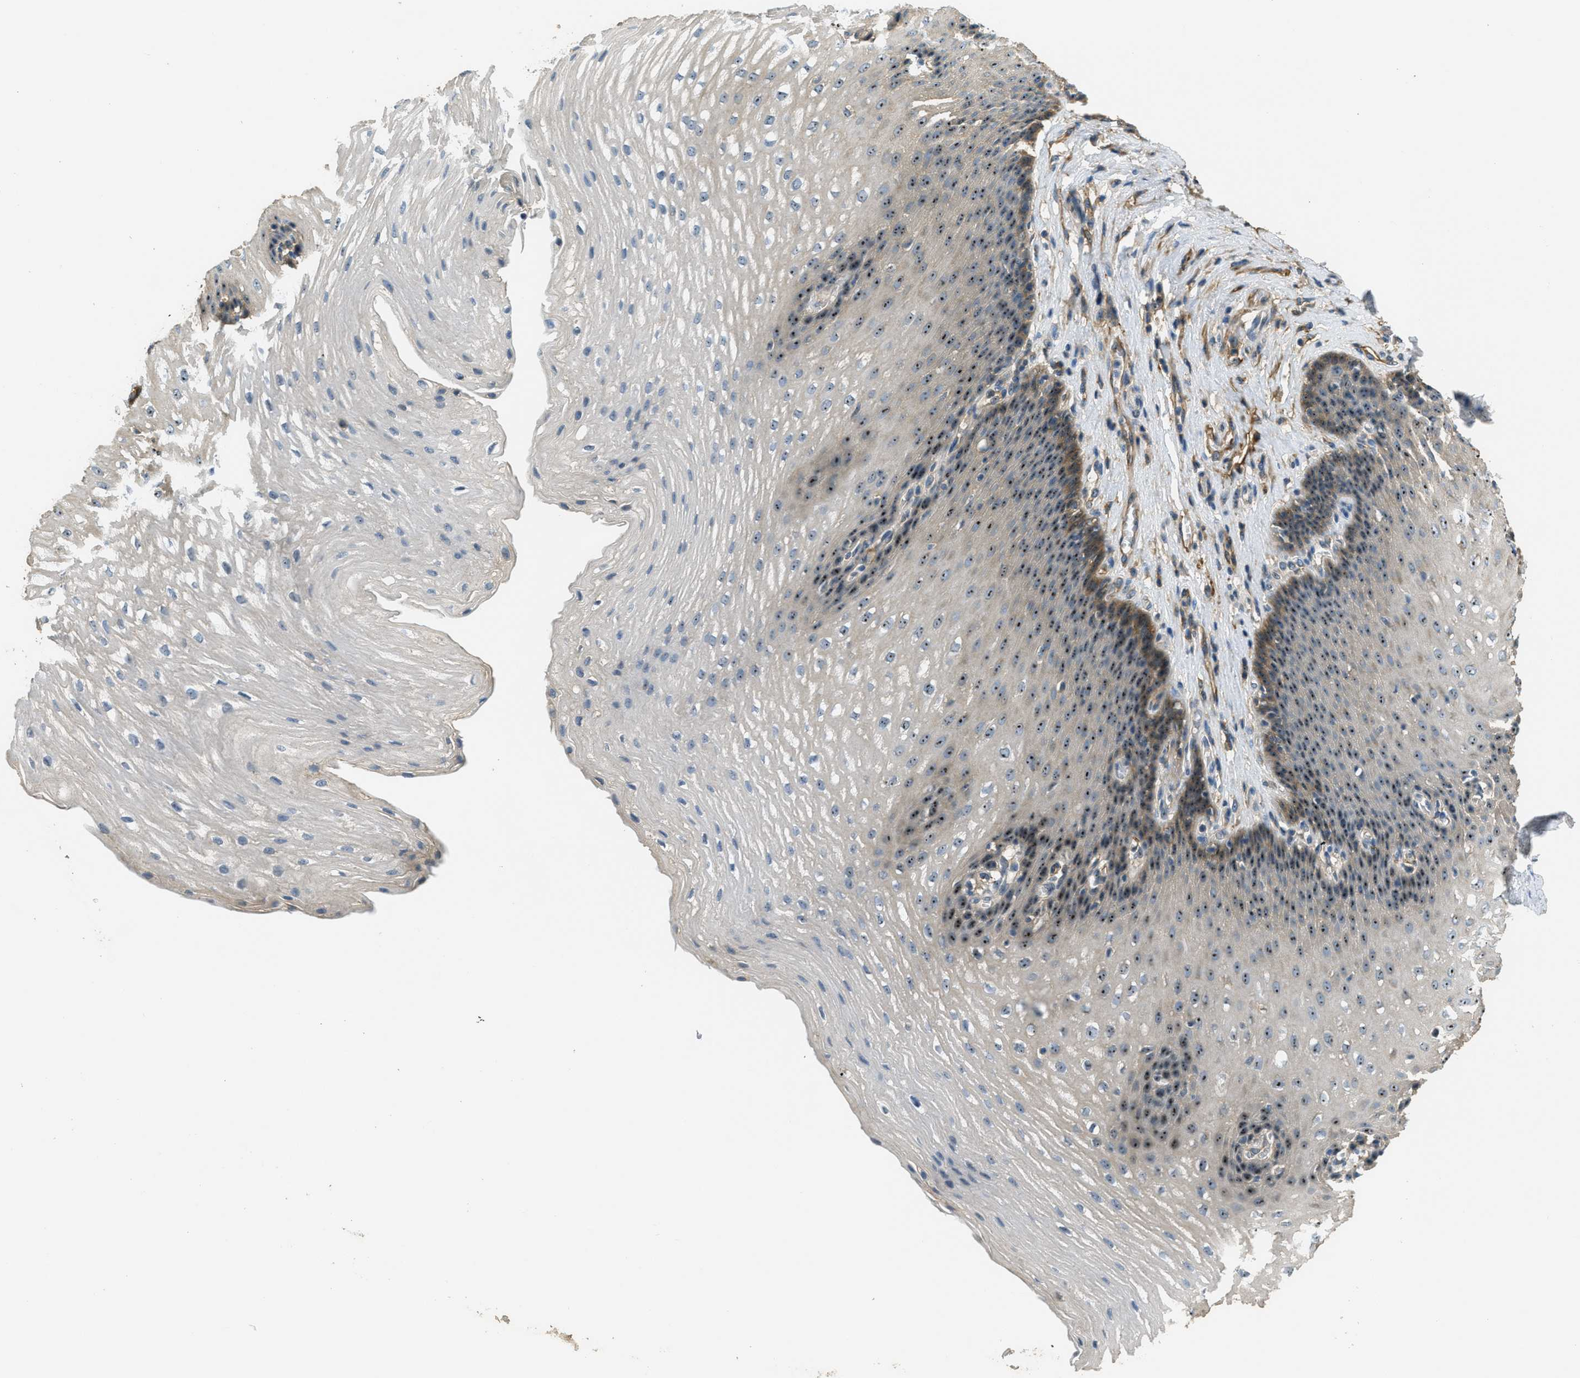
{"staining": {"intensity": "moderate", "quantity": "25%-75%", "location": "cytoplasmic/membranous,nuclear"}, "tissue": "esophagus", "cell_type": "Squamous epithelial cells", "image_type": "normal", "snomed": [{"axis": "morphology", "description": "Normal tissue, NOS"}, {"axis": "topography", "description": "Esophagus"}], "caption": "An image showing moderate cytoplasmic/membranous,nuclear positivity in about 25%-75% of squamous epithelial cells in unremarkable esophagus, as visualized by brown immunohistochemical staining.", "gene": "OSMR", "patient": {"sex": "male", "age": 48}}